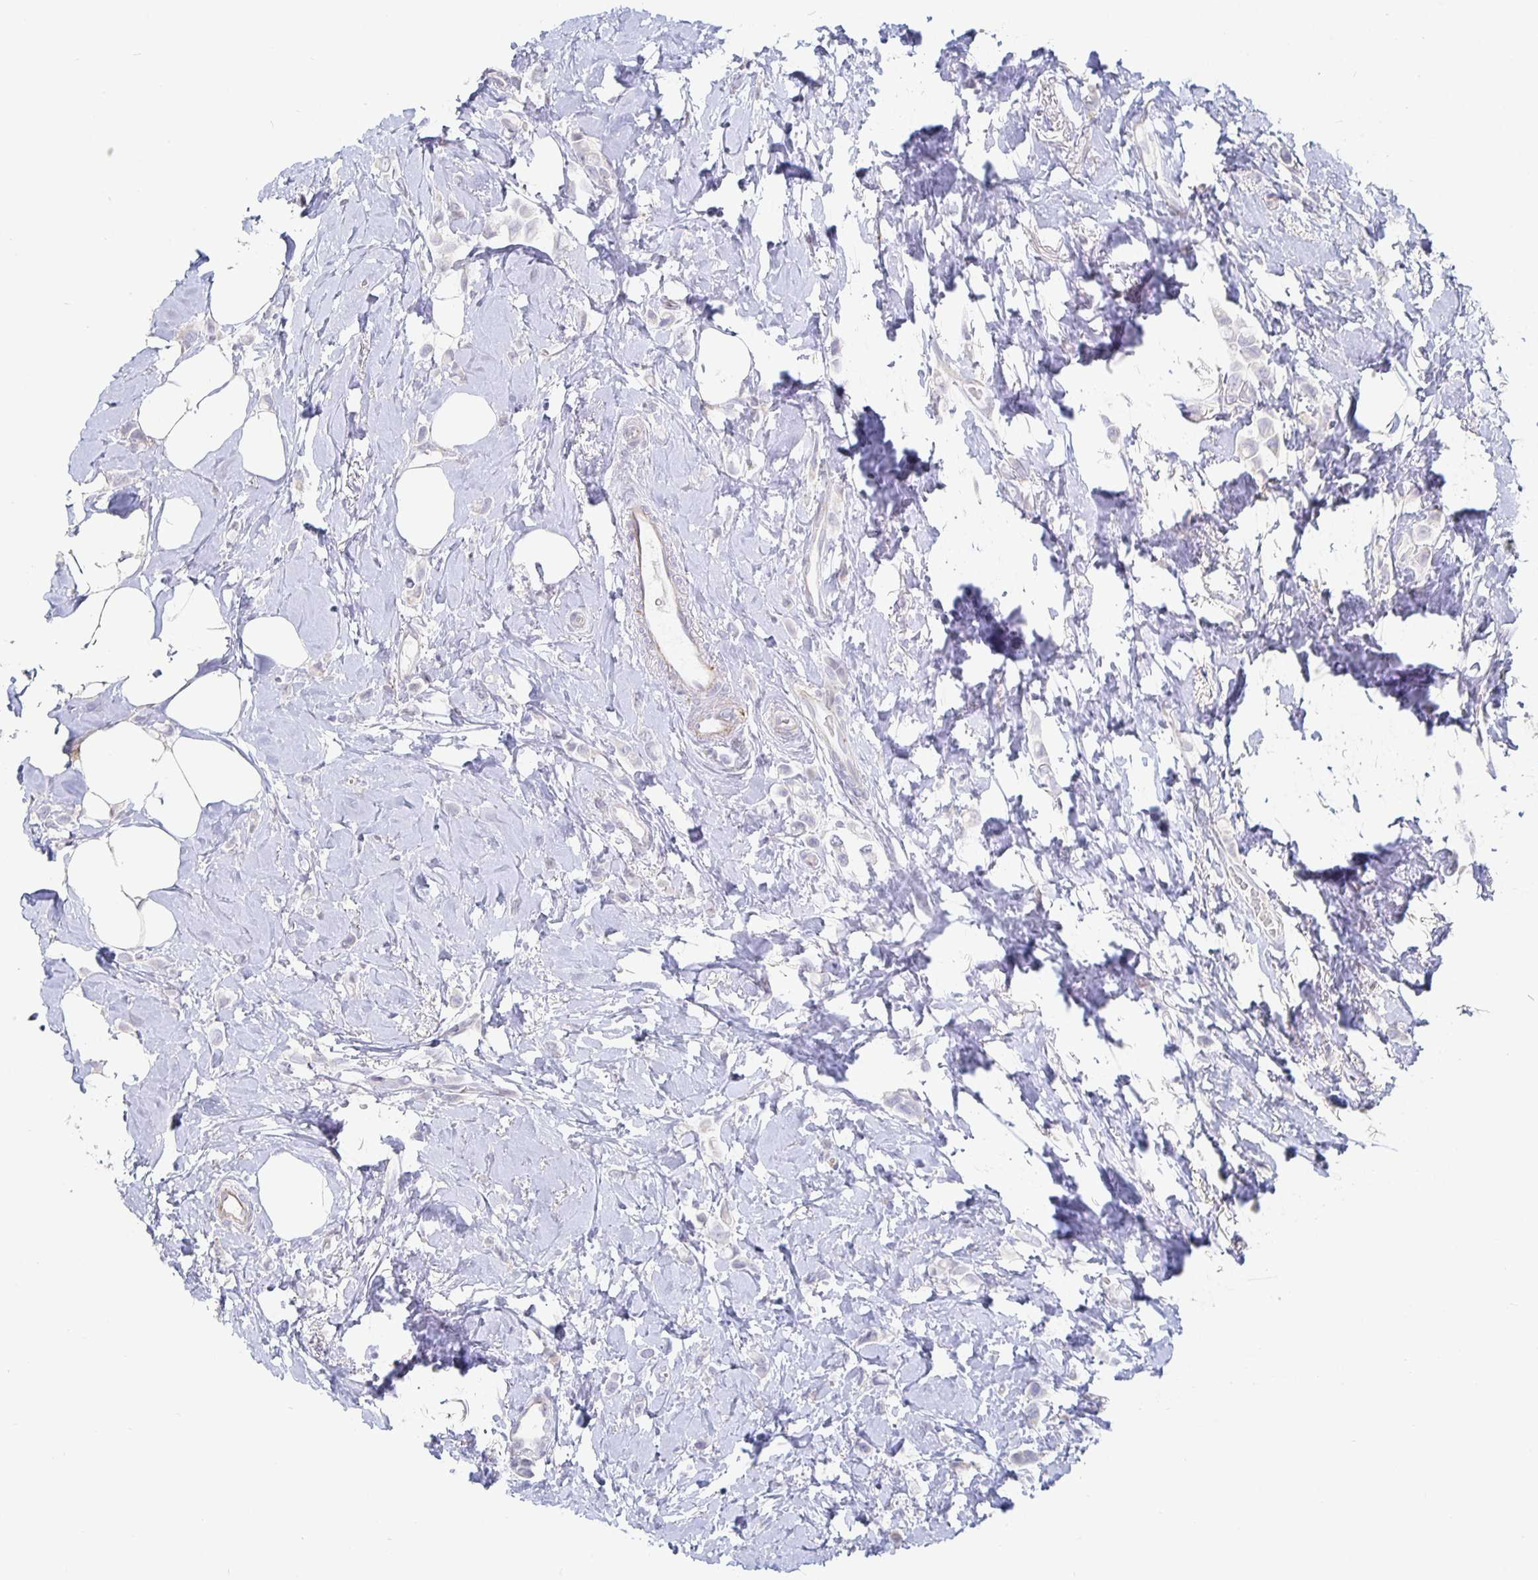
{"staining": {"intensity": "negative", "quantity": "none", "location": "none"}, "tissue": "breast cancer", "cell_type": "Tumor cells", "image_type": "cancer", "snomed": [{"axis": "morphology", "description": "Lobular carcinoma"}, {"axis": "topography", "description": "Breast"}], "caption": "Breast cancer was stained to show a protein in brown. There is no significant expression in tumor cells.", "gene": "S100G", "patient": {"sex": "female", "age": 66}}